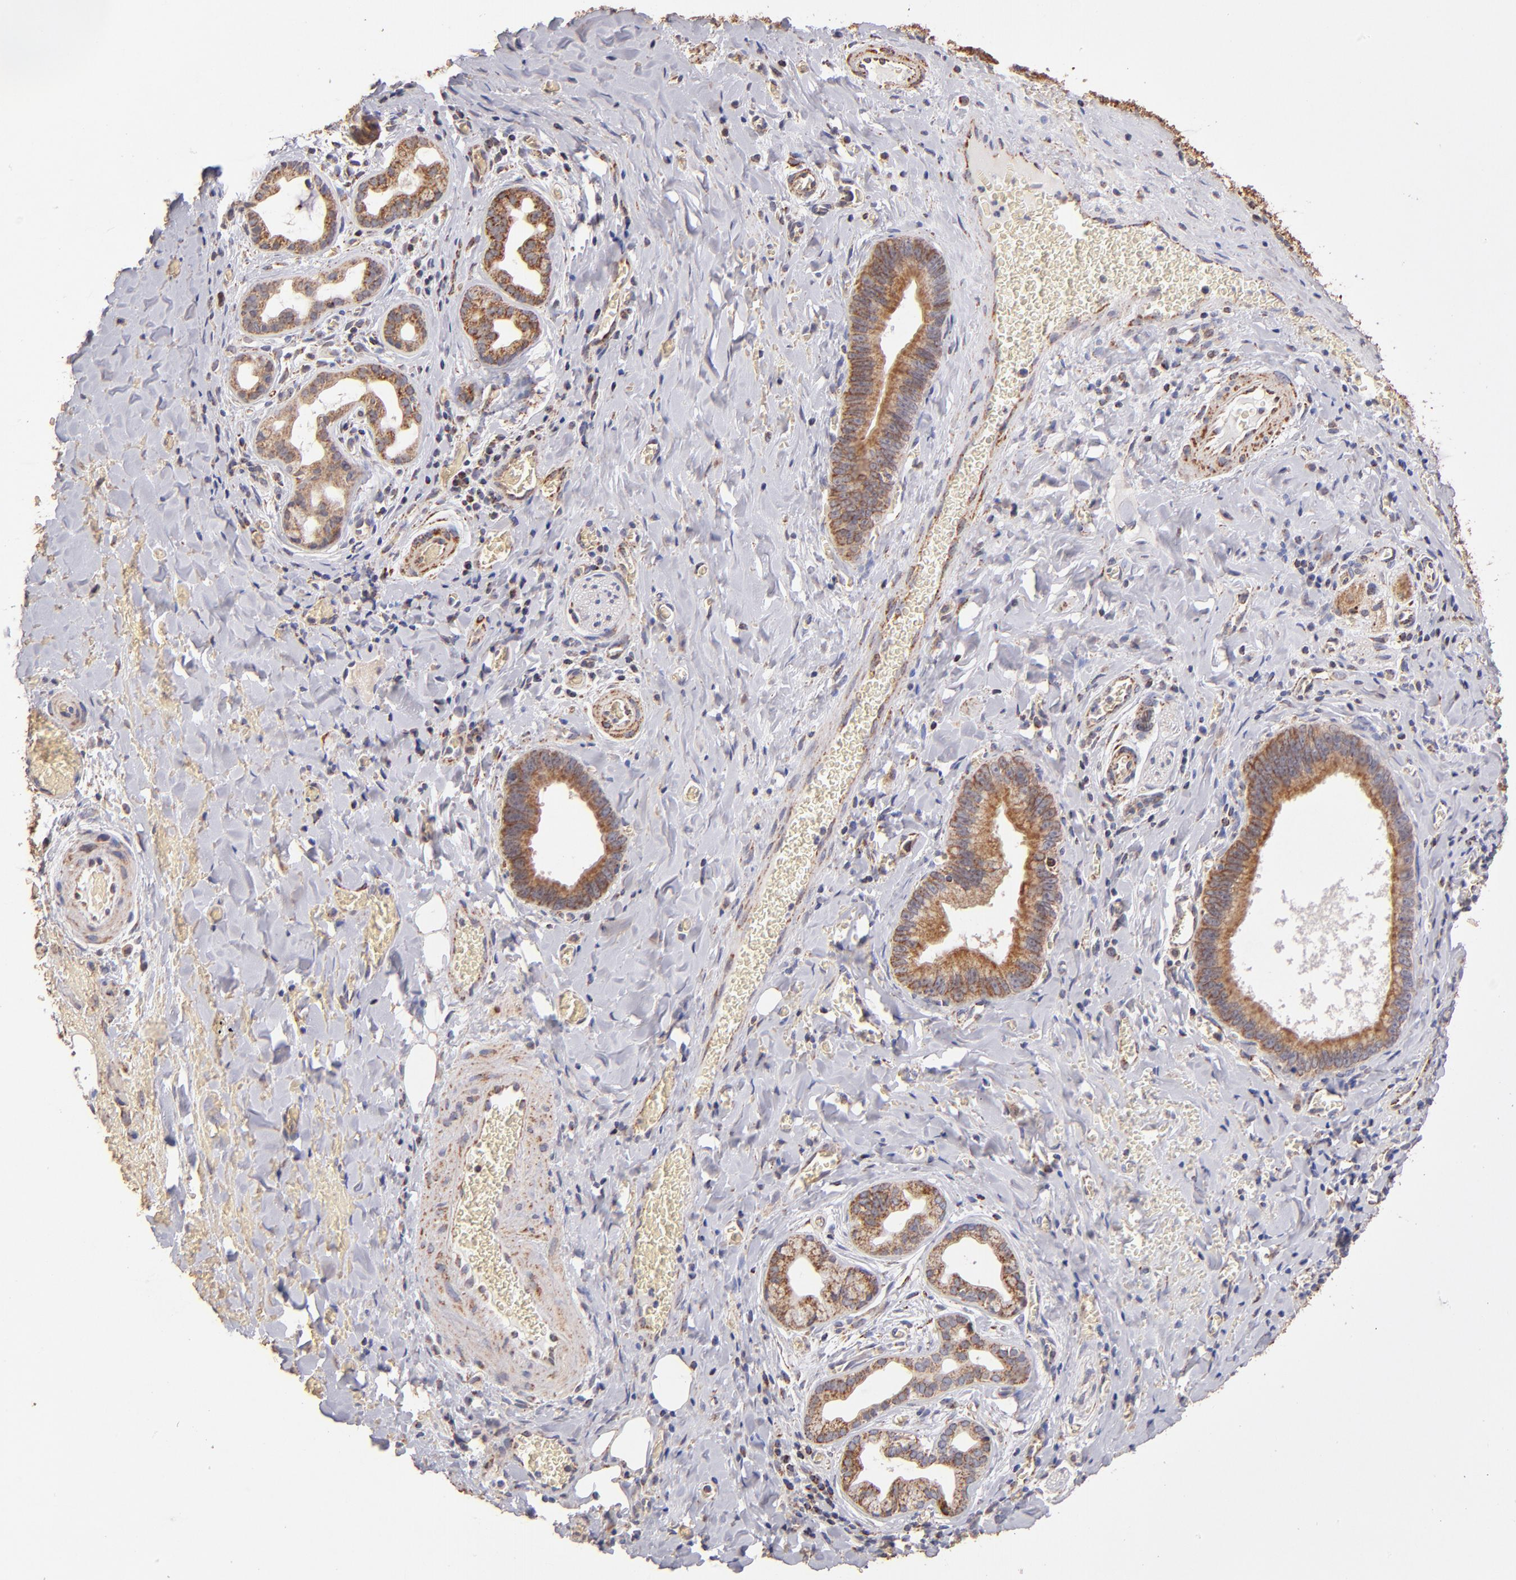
{"staining": {"intensity": "moderate", "quantity": ">75%", "location": "cytoplasmic/membranous"}, "tissue": "liver cancer", "cell_type": "Tumor cells", "image_type": "cancer", "snomed": [{"axis": "morphology", "description": "Cholangiocarcinoma"}, {"axis": "topography", "description": "Liver"}], "caption": "Liver cancer tissue exhibits moderate cytoplasmic/membranous staining in about >75% of tumor cells, visualized by immunohistochemistry. The staining was performed using DAB (3,3'-diaminobenzidine), with brown indicating positive protein expression. Nuclei are stained blue with hematoxylin.", "gene": "DLST", "patient": {"sex": "female", "age": 55}}